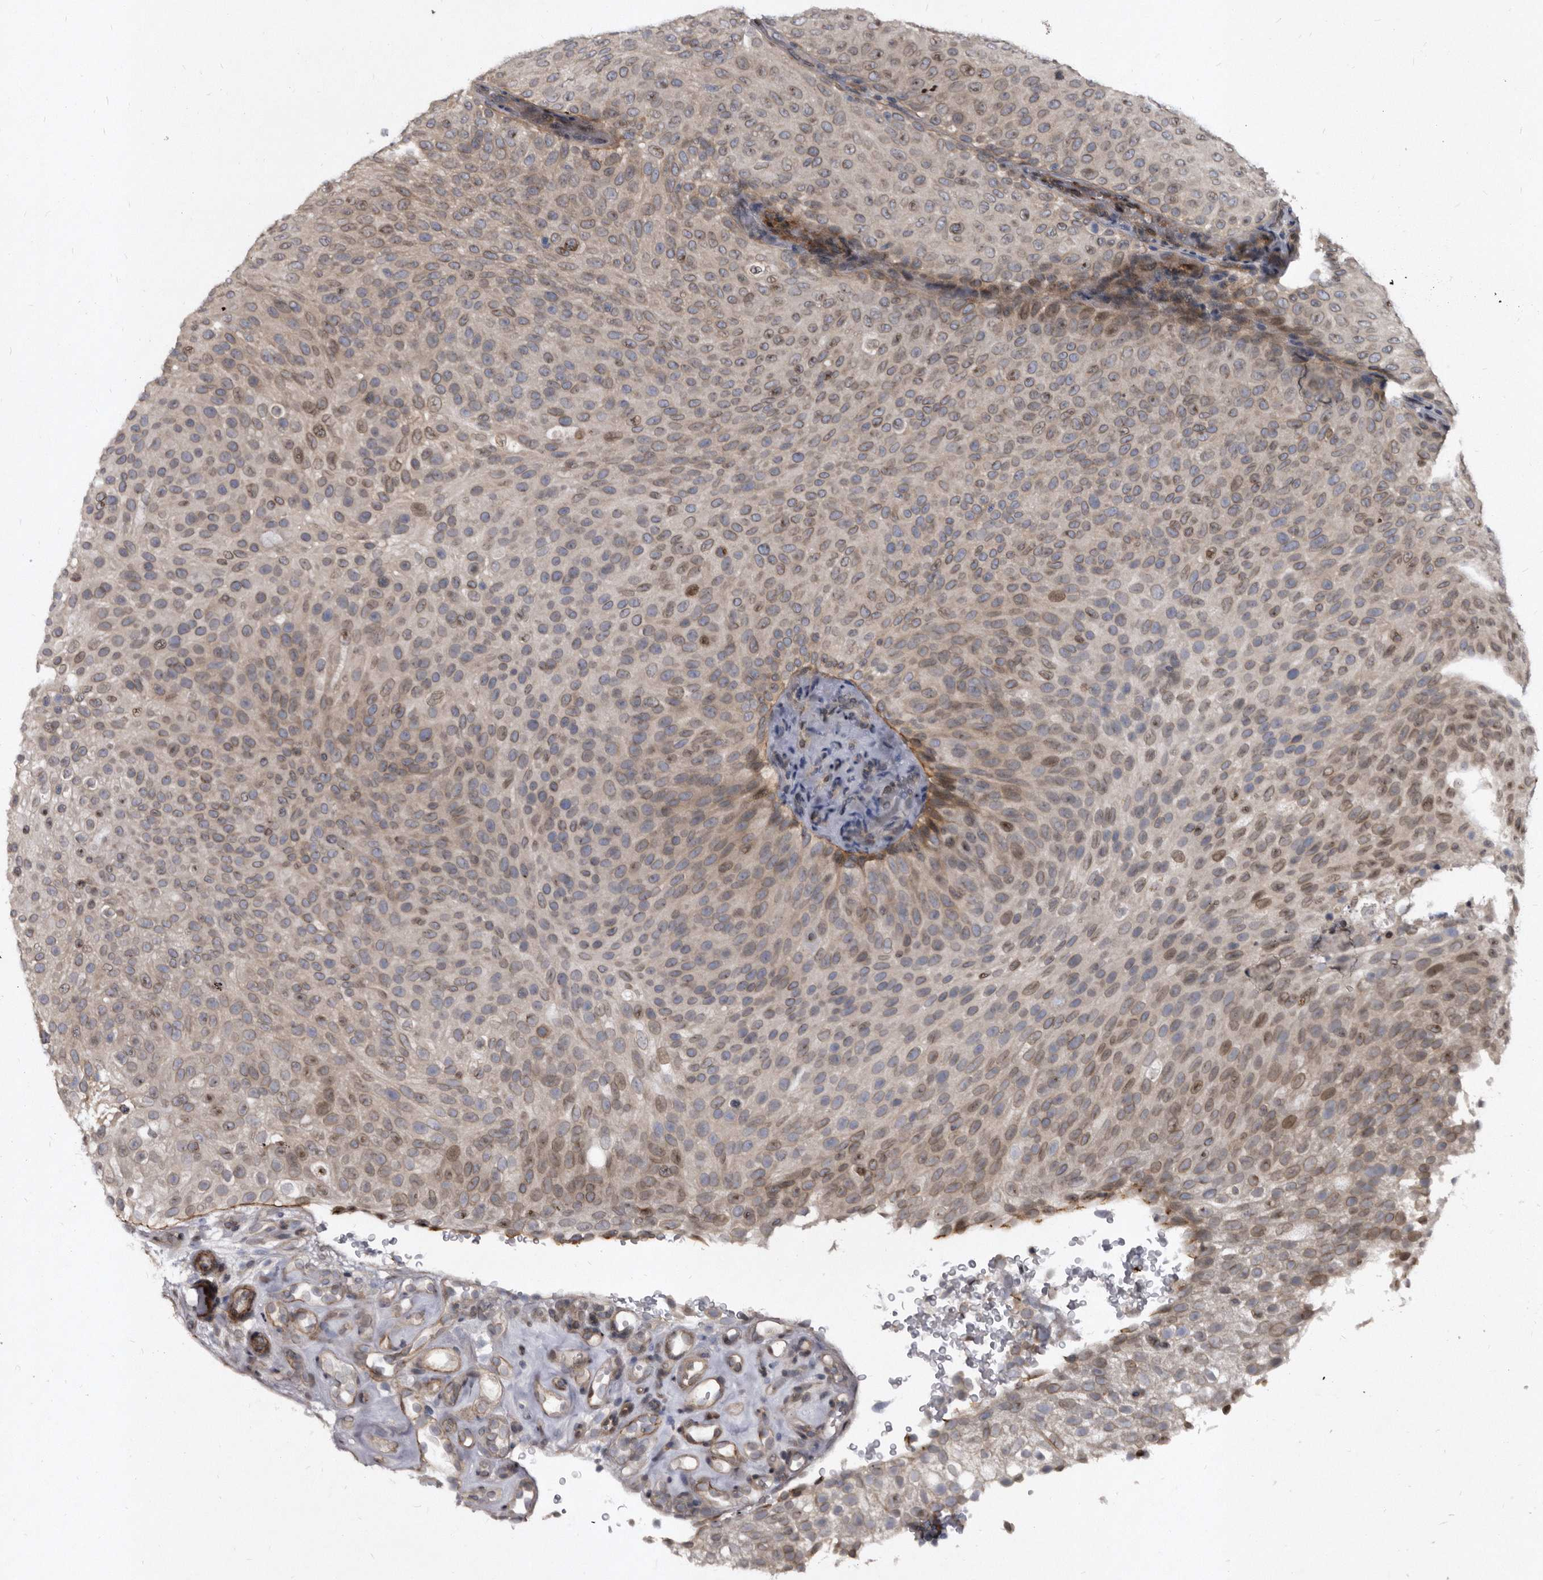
{"staining": {"intensity": "weak", "quantity": "25%-75%", "location": "cytoplasmic/membranous,nuclear"}, "tissue": "urothelial cancer", "cell_type": "Tumor cells", "image_type": "cancer", "snomed": [{"axis": "morphology", "description": "Urothelial carcinoma, Low grade"}, {"axis": "topography", "description": "Urinary bladder"}], "caption": "The image exhibits staining of urothelial cancer, revealing weak cytoplasmic/membranous and nuclear protein positivity (brown color) within tumor cells.", "gene": "PROM1", "patient": {"sex": "male", "age": 78}}